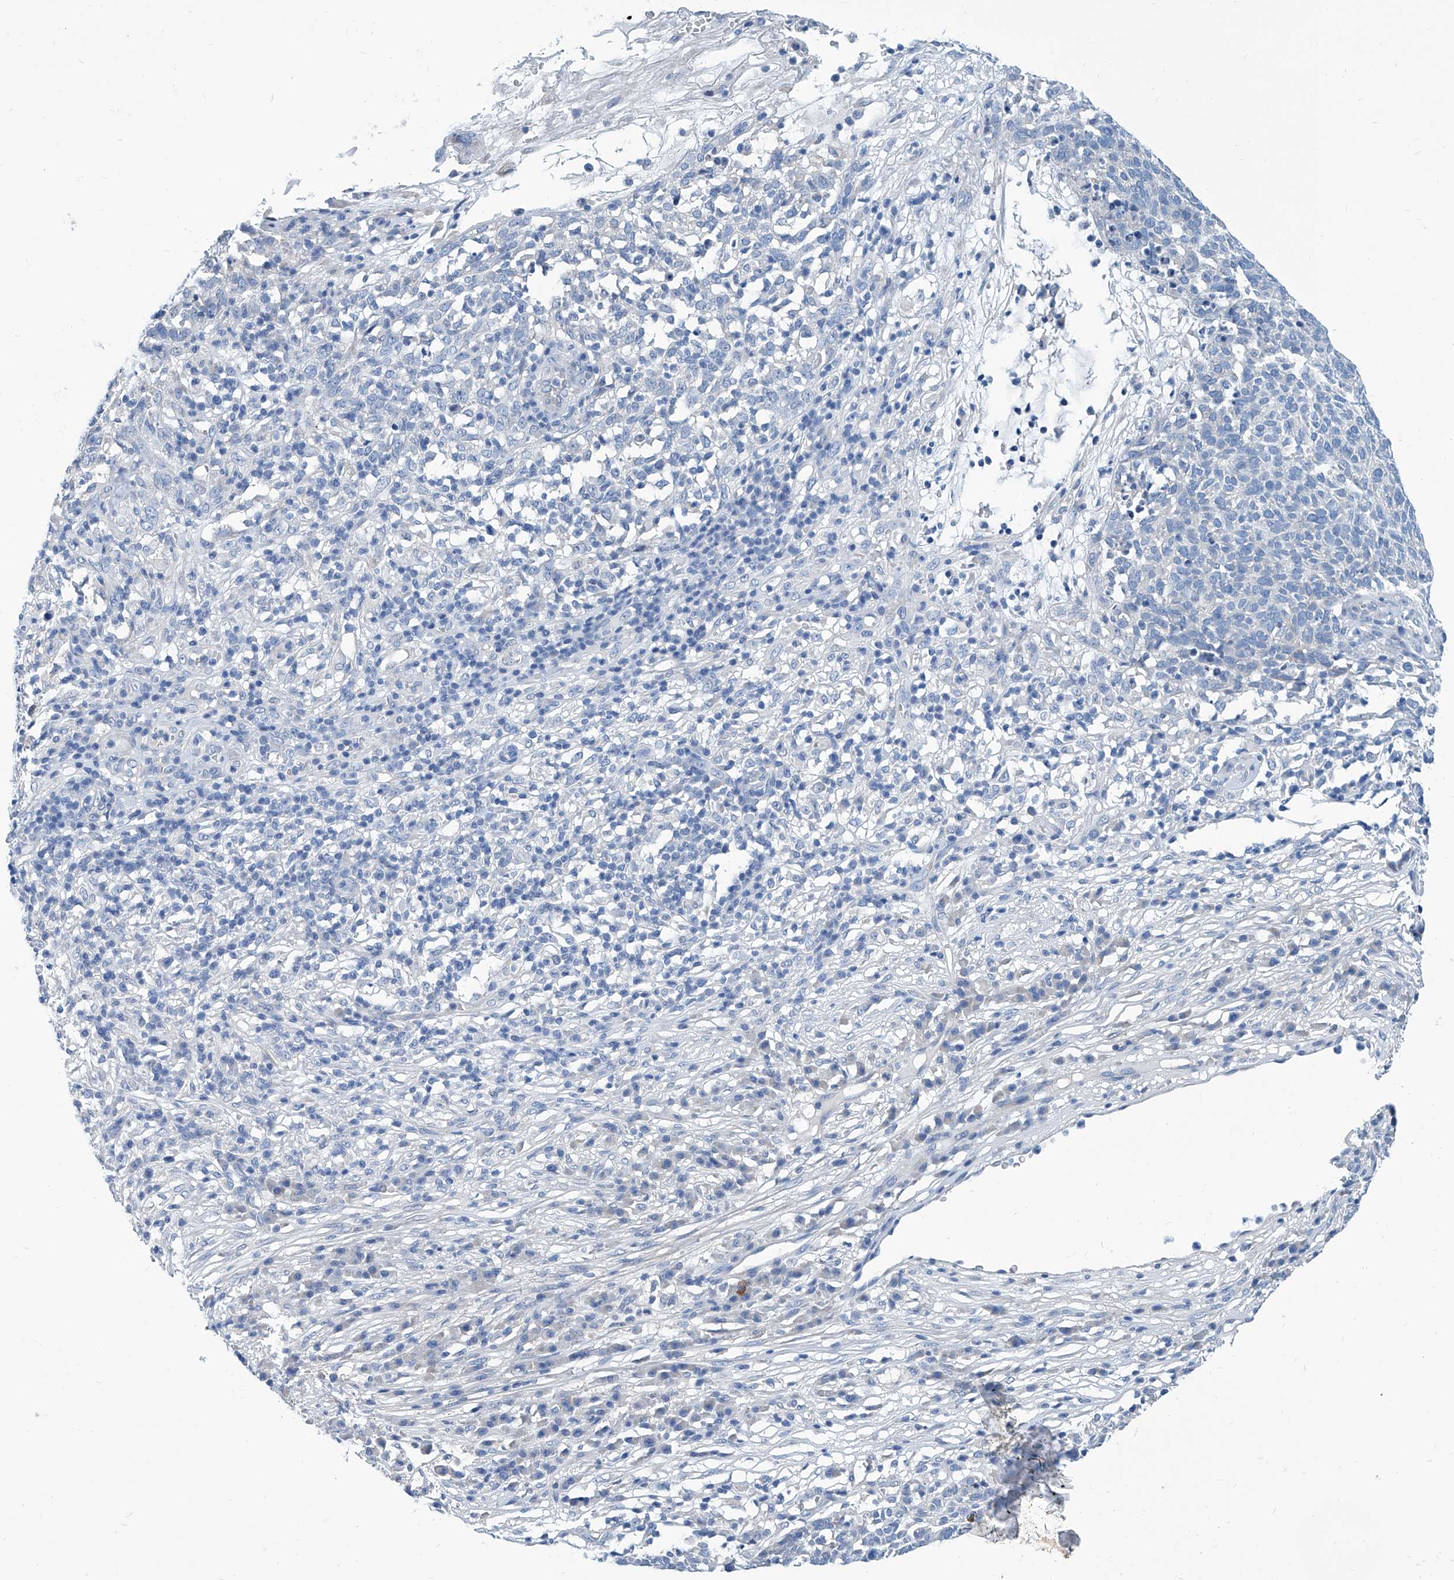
{"staining": {"intensity": "negative", "quantity": "none", "location": "none"}, "tissue": "skin cancer", "cell_type": "Tumor cells", "image_type": "cancer", "snomed": [{"axis": "morphology", "description": "Squamous cell carcinoma, NOS"}, {"axis": "topography", "description": "Skin"}], "caption": "Human skin cancer stained for a protein using immunohistochemistry (IHC) exhibits no expression in tumor cells.", "gene": "ZNF519", "patient": {"sex": "female", "age": 90}}